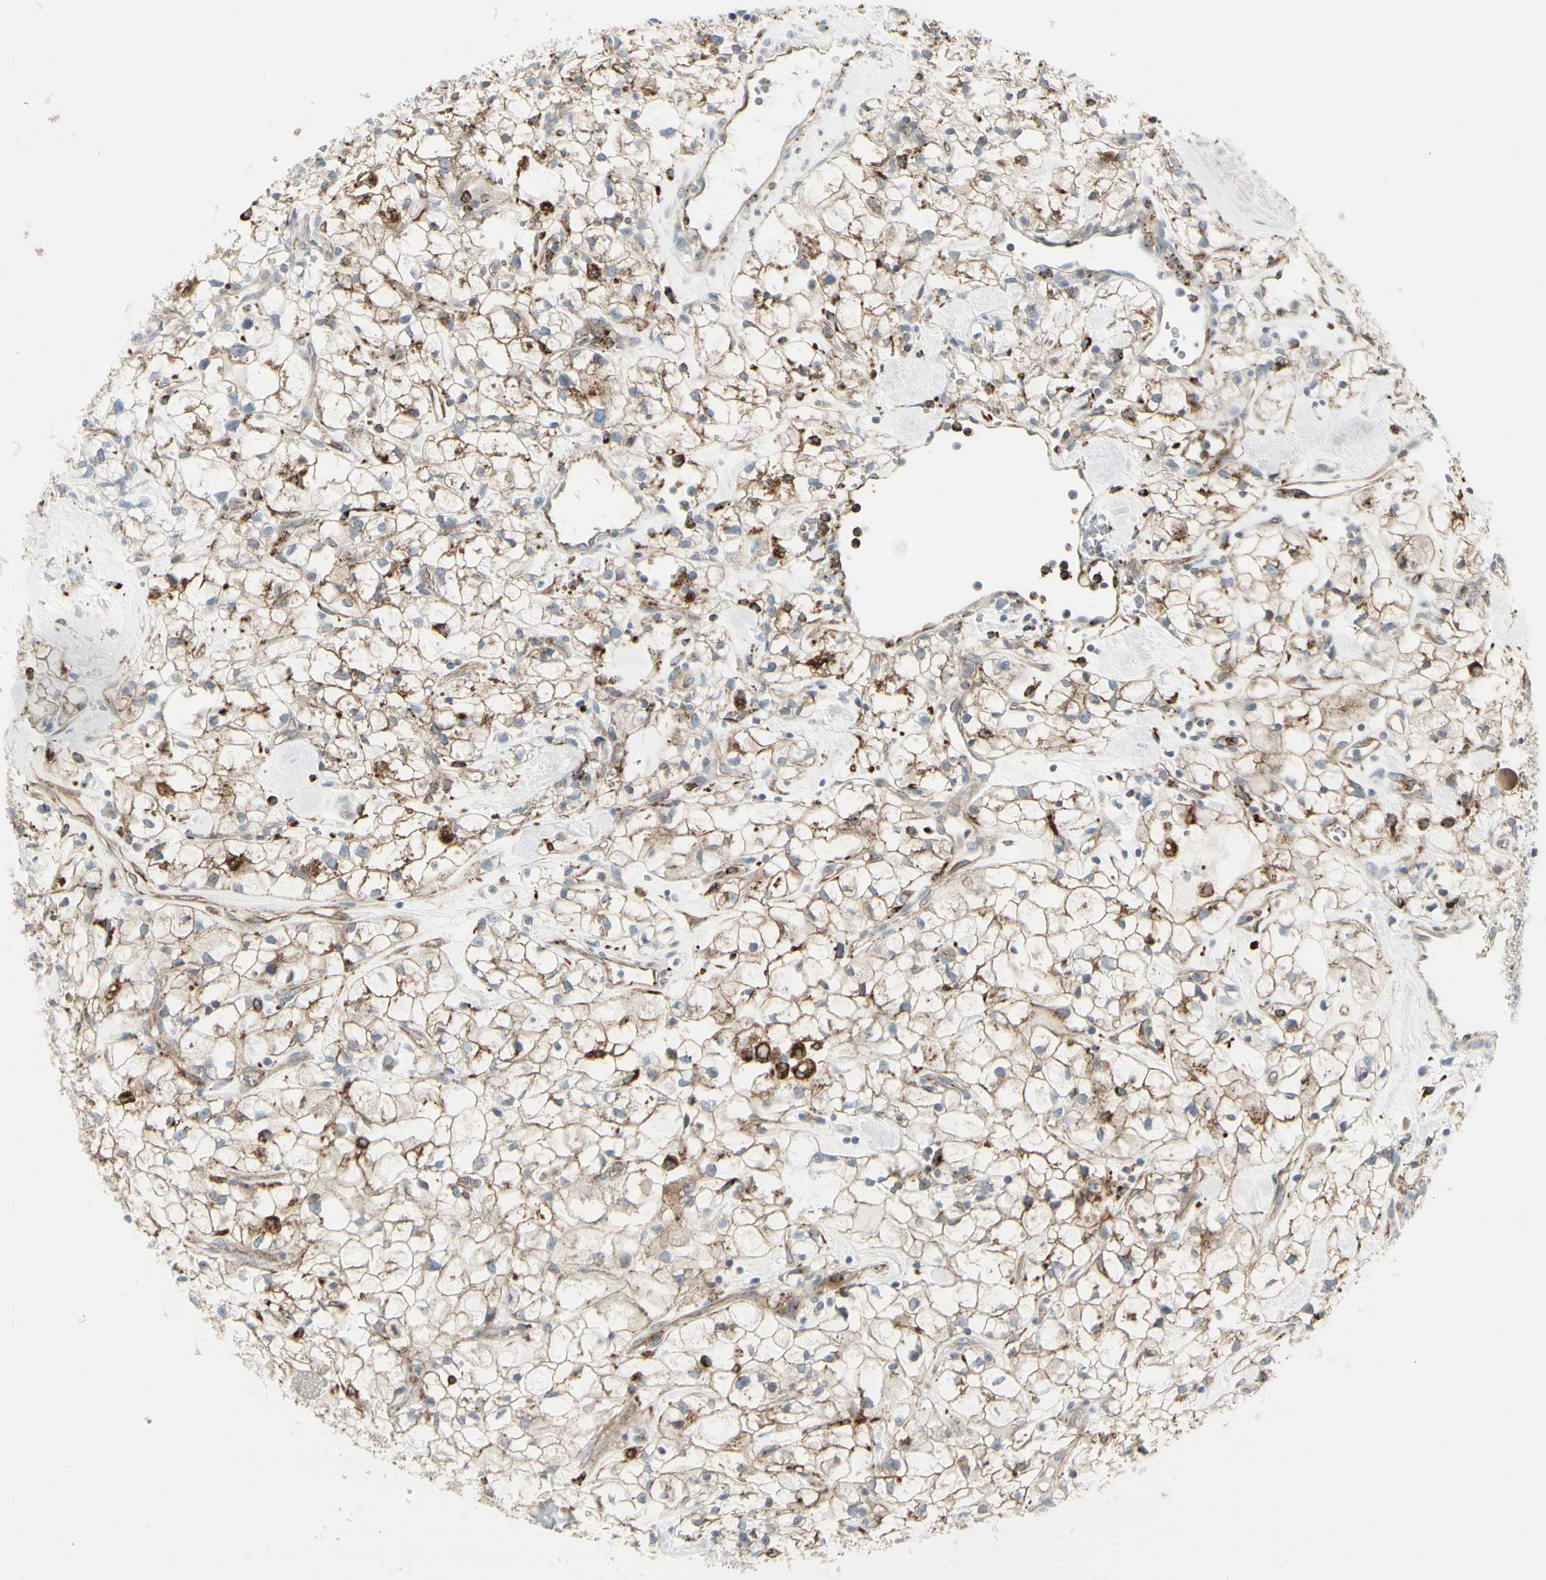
{"staining": {"intensity": "moderate", "quantity": "<25%", "location": "cytoplasmic/membranous"}, "tissue": "renal cancer", "cell_type": "Tumor cells", "image_type": "cancer", "snomed": [{"axis": "morphology", "description": "Adenocarcinoma, NOS"}, {"axis": "topography", "description": "Kidney"}], "caption": "Protein expression analysis of human renal cancer (adenocarcinoma) reveals moderate cytoplasmic/membranous positivity in approximately <25% of tumor cells.", "gene": "ATP6V1B2", "patient": {"sex": "female", "age": 60}}